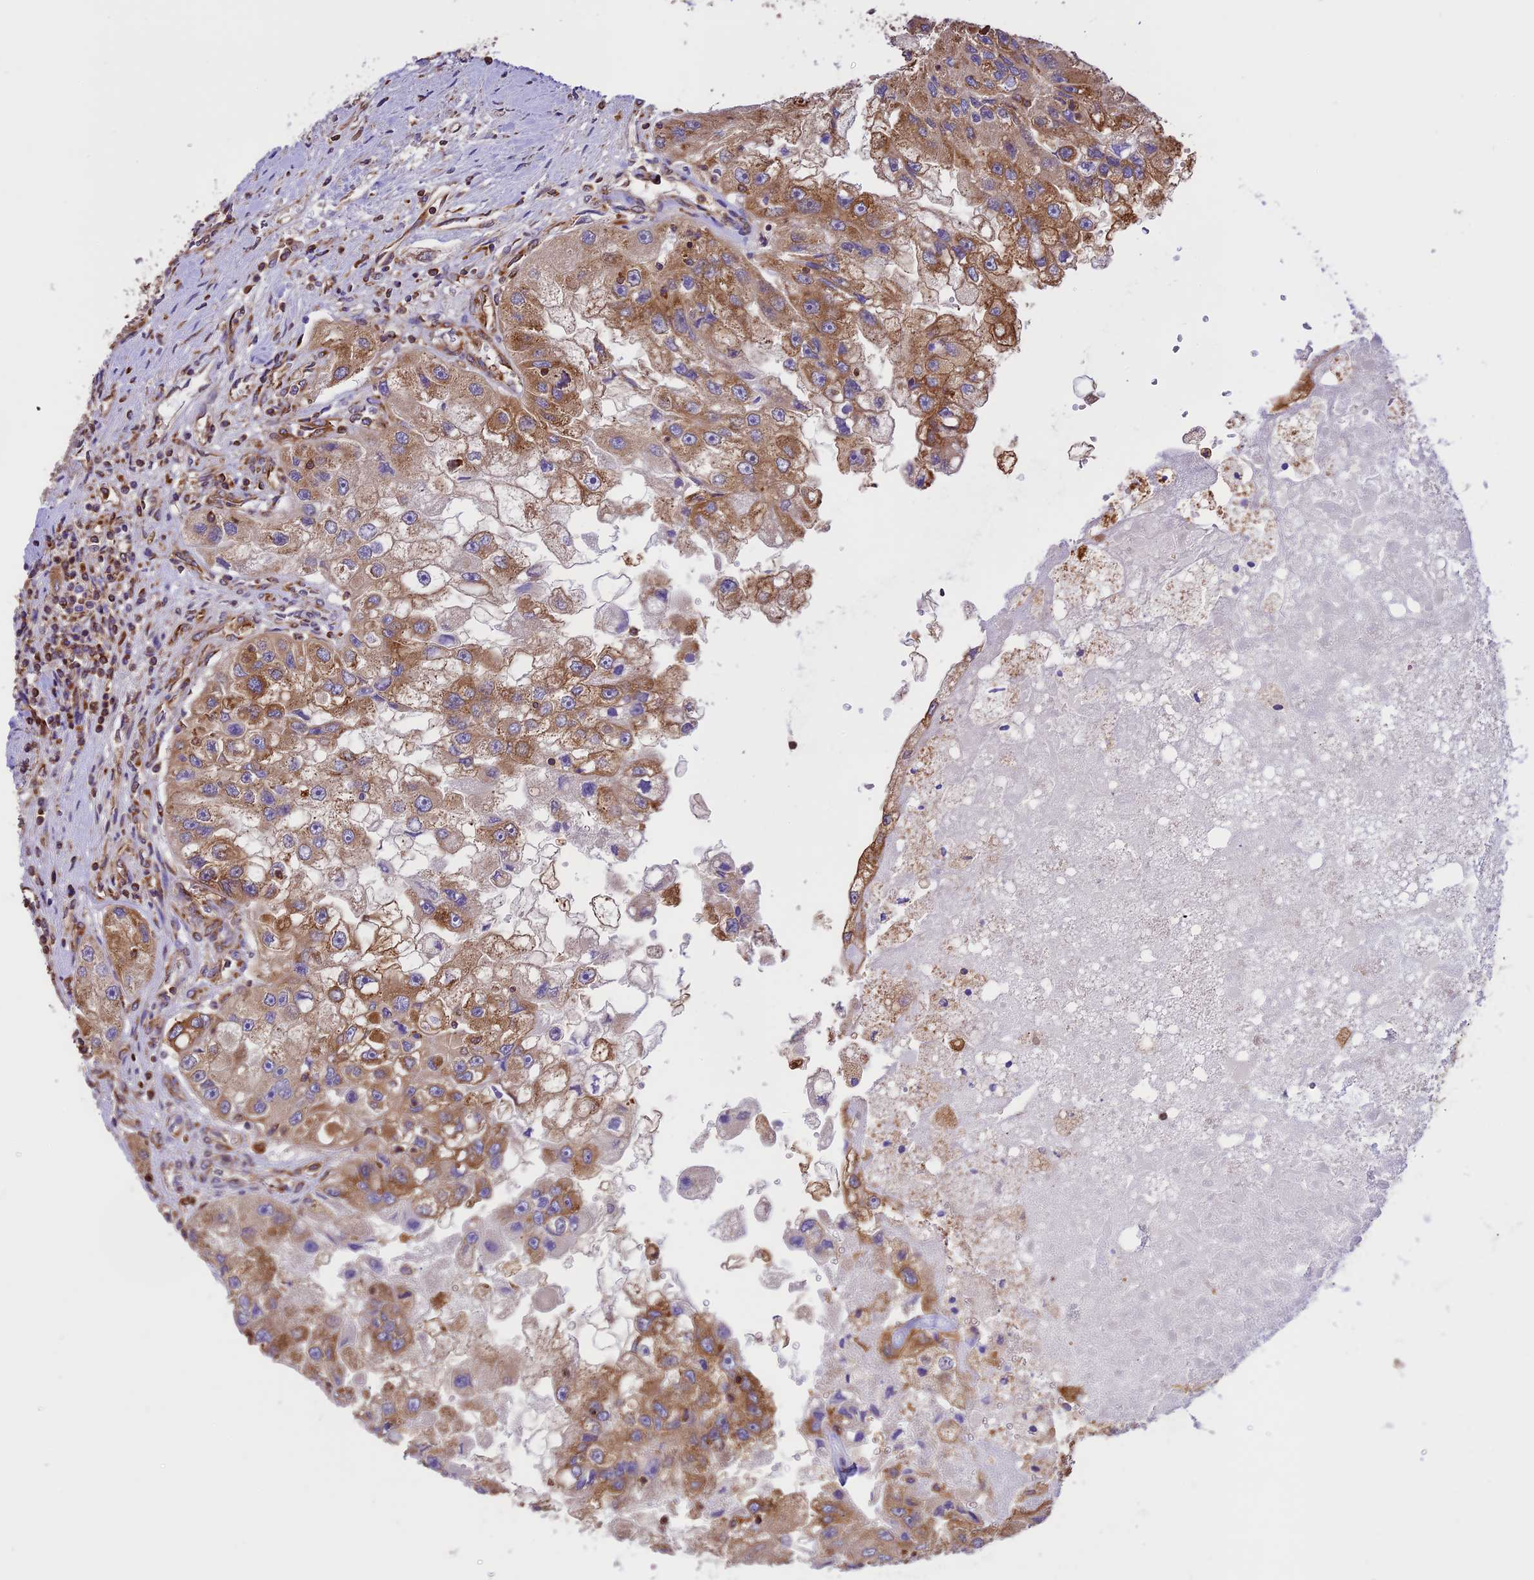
{"staining": {"intensity": "moderate", "quantity": "25%-75%", "location": "cytoplasmic/membranous"}, "tissue": "renal cancer", "cell_type": "Tumor cells", "image_type": "cancer", "snomed": [{"axis": "morphology", "description": "Adenocarcinoma, NOS"}, {"axis": "topography", "description": "Kidney"}], "caption": "High-power microscopy captured an immunohistochemistry (IHC) photomicrograph of renal cancer (adenocarcinoma), revealing moderate cytoplasmic/membranous positivity in approximately 25%-75% of tumor cells. Nuclei are stained in blue.", "gene": "KARS1", "patient": {"sex": "male", "age": 63}}